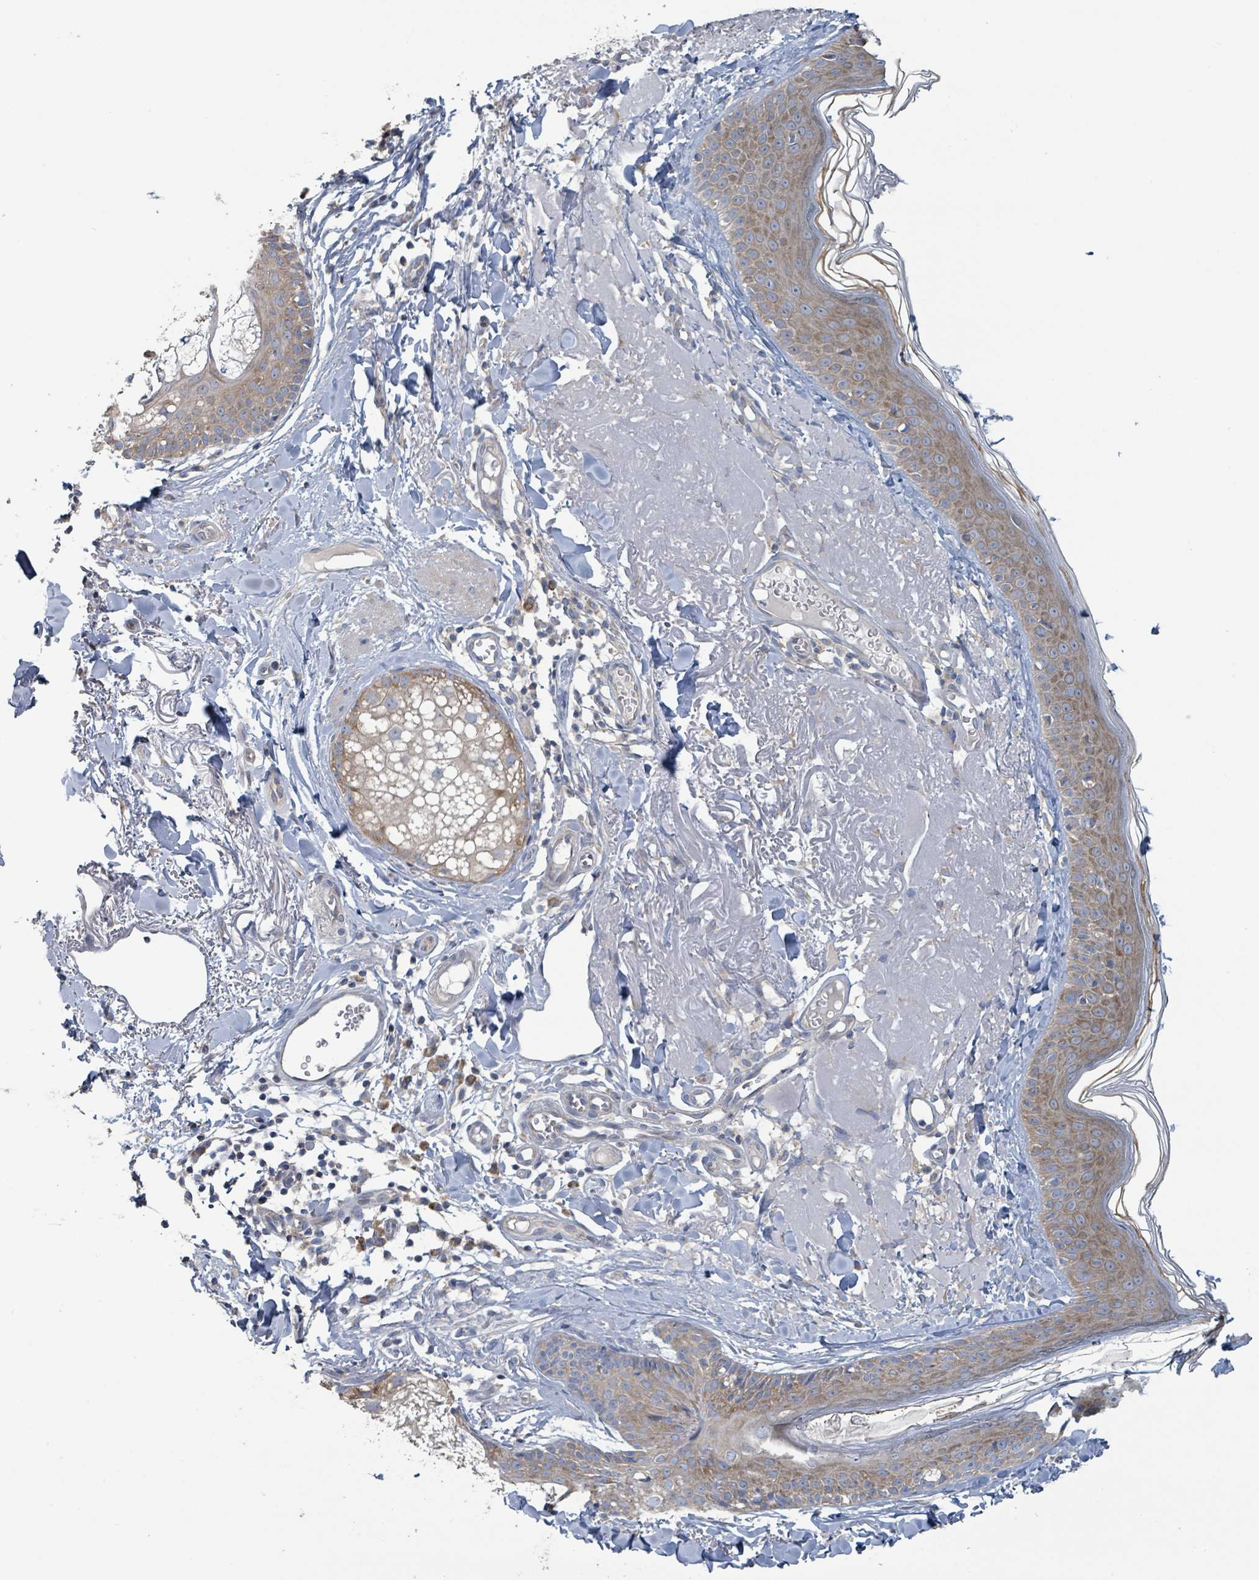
{"staining": {"intensity": "negative", "quantity": "none", "location": "none"}, "tissue": "skin", "cell_type": "Fibroblasts", "image_type": "normal", "snomed": [{"axis": "morphology", "description": "Normal tissue, NOS"}, {"axis": "morphology", "description": "Malignant melanoma, NOS"}, {"axis": "topography", "description": "Skin"}], "caption": "Immunohistochemistry (IHC) photomicrograph of normal skin: skin stained with DAB reveals no significant protein staining in fibroblasts.", "gene": "RPL32", "patient": {"sex": "male", "age": 80}}